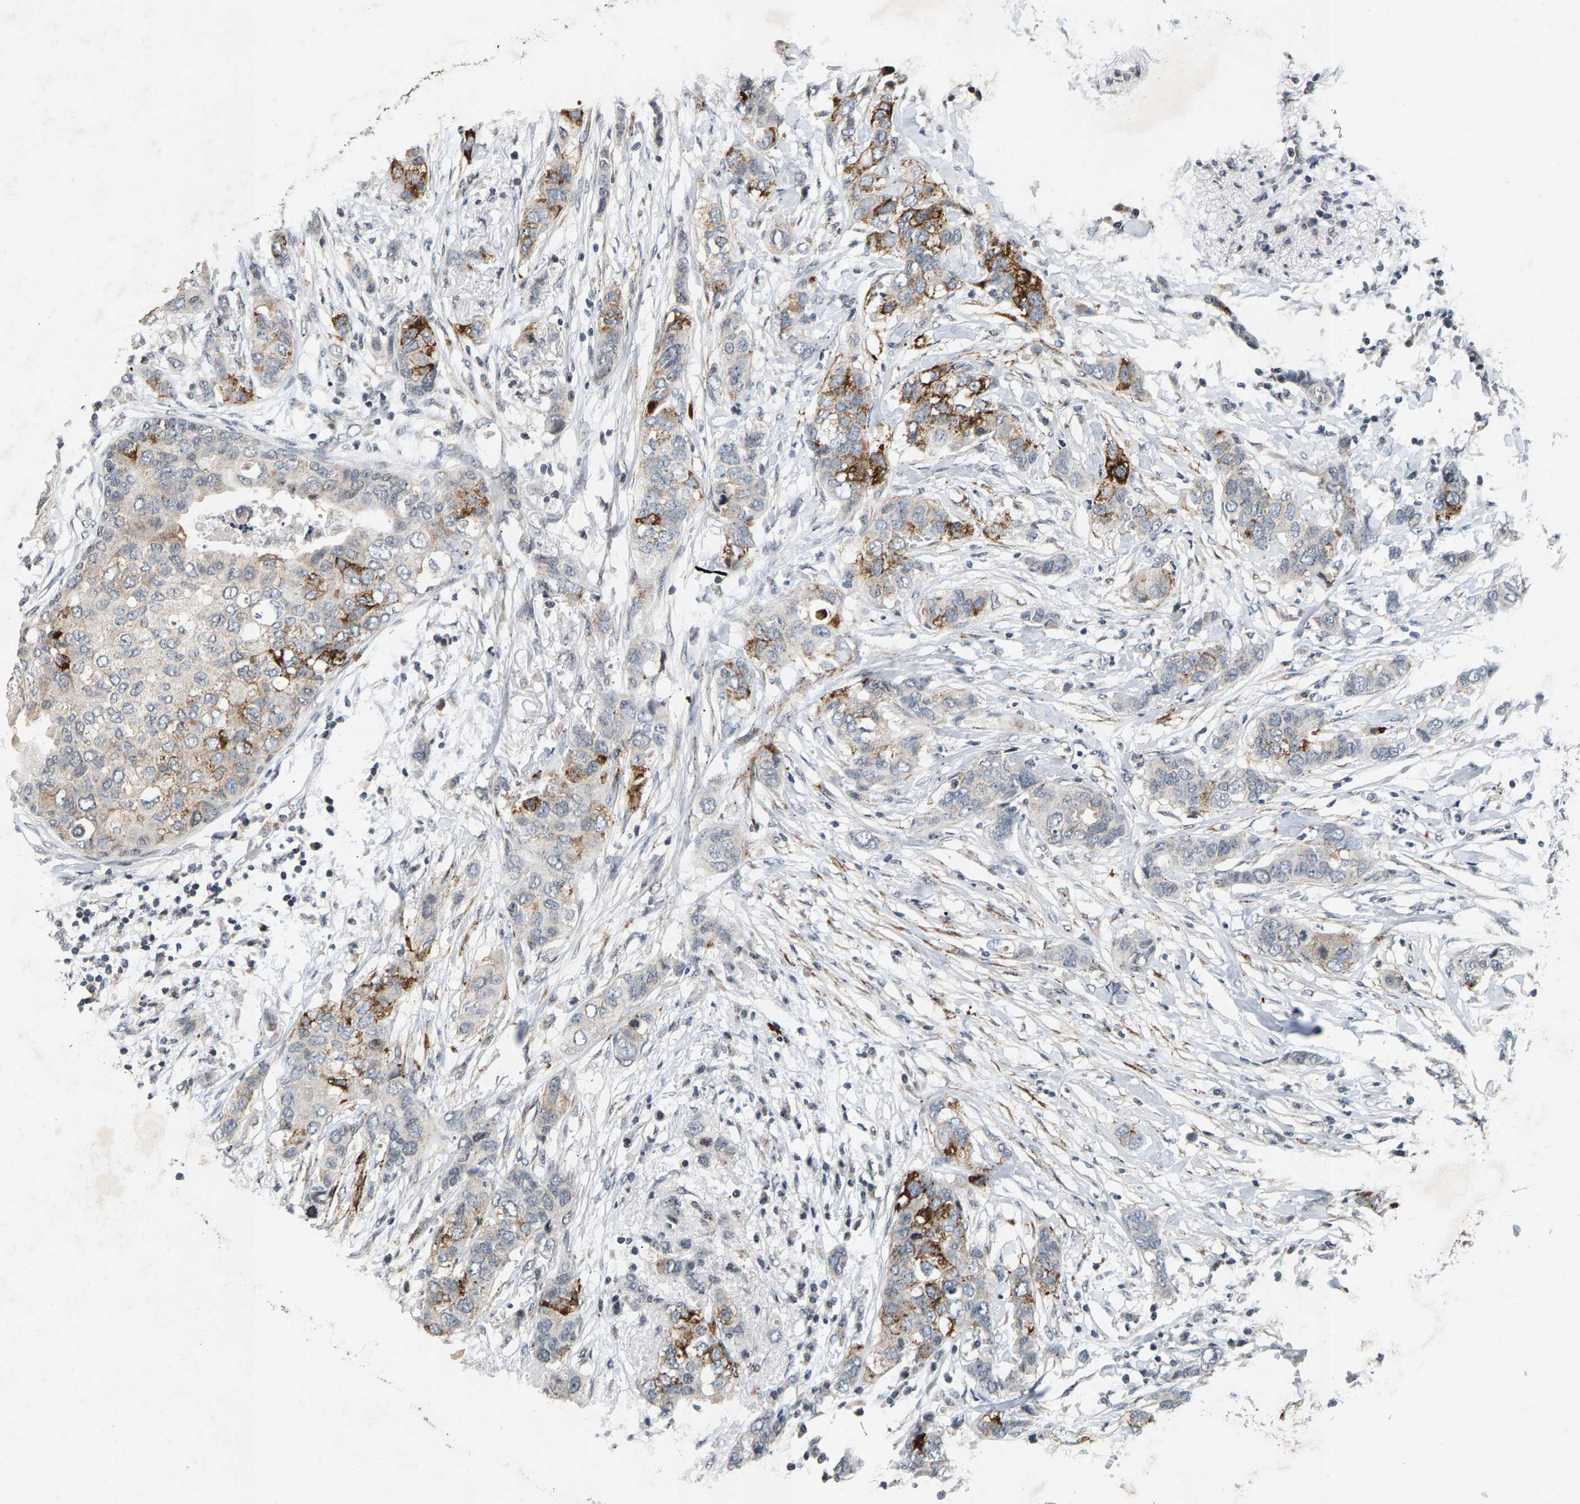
{"staining": {"intensity": "strong", "quantity": "25%-75%", "location": "cytoplasmic/membranous"}, "tissue": "breast cancer", "cell_type": "Tumor cells", "image_type": "cancer", "snomed": [{"axis": "morphology", "description": "Duct carcinoma"}, {"axis": "topography", "description": "Breast"}], "caption": "The histopathology image exhibits staining of intraductal carcinoma (breast), revealing strong cytoplasmic/membranous protein expression (brown color) within tumor cells. (DAB (3,3'-diaminobenzidine) IHC with brightfield microscopy, high magnification).", "gene": "ZPR1", "patient": {"sex": "female", "age": 50}}